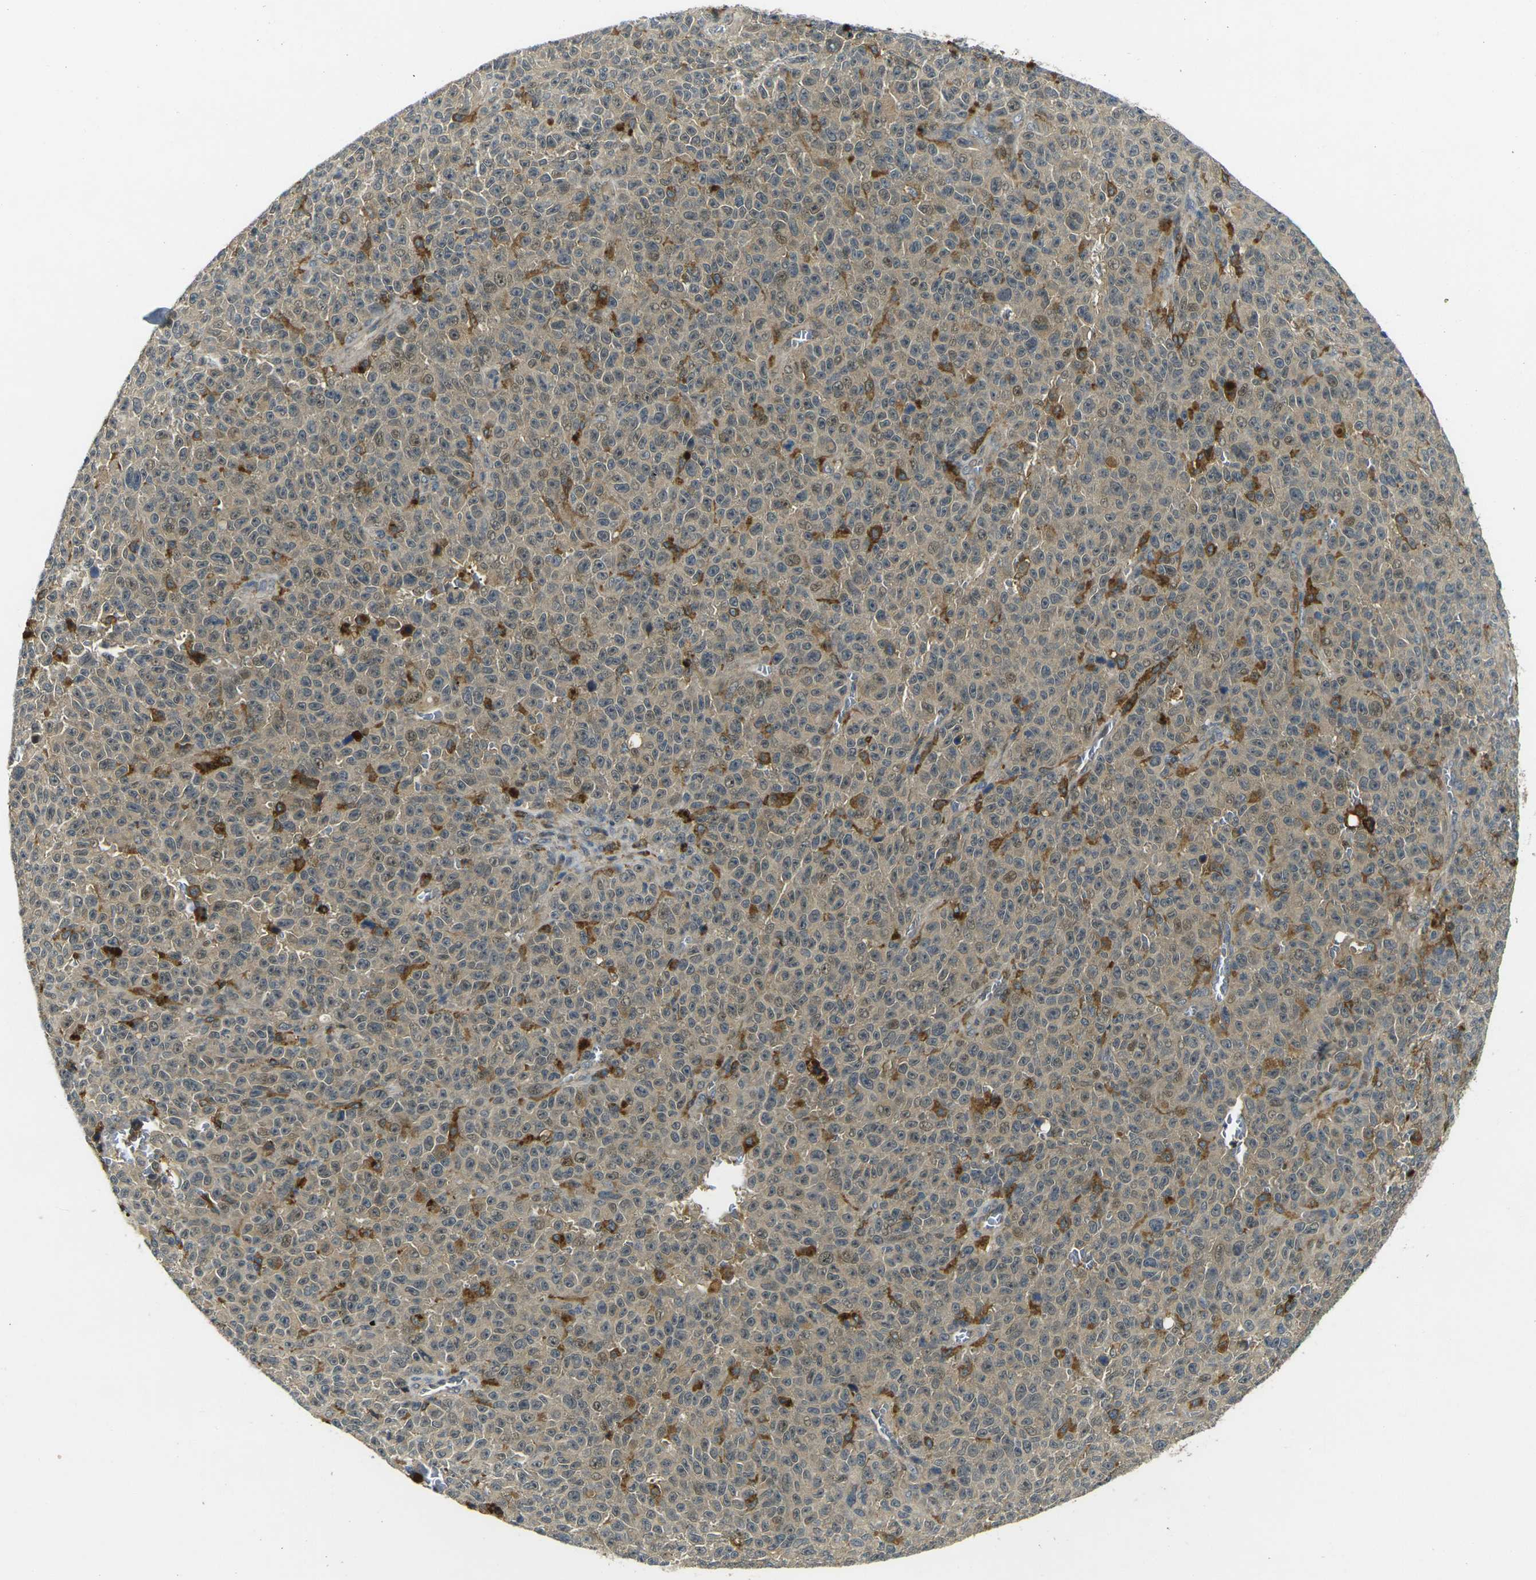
{"staining": {"intensity": "weak", "quantity": ">75%", "location": "cytoplasmic/membranous"}, "tissue": "melanoma", "cell_type": "Tumor cells", "image_type": "cancer", "snomed": [{"axis": "morphology", "description": "Malignant melanoma, NOS"}, {"axis": "topography", "description": "Skin"}], "caption": "Human malignant melanoma stained for a protein (brown) reveals weak cytoplasmic/membranous positive expression in about >75% of tumor cells.", "gene": "PIGL", "patient": {"sex": "female", "age": 82}}